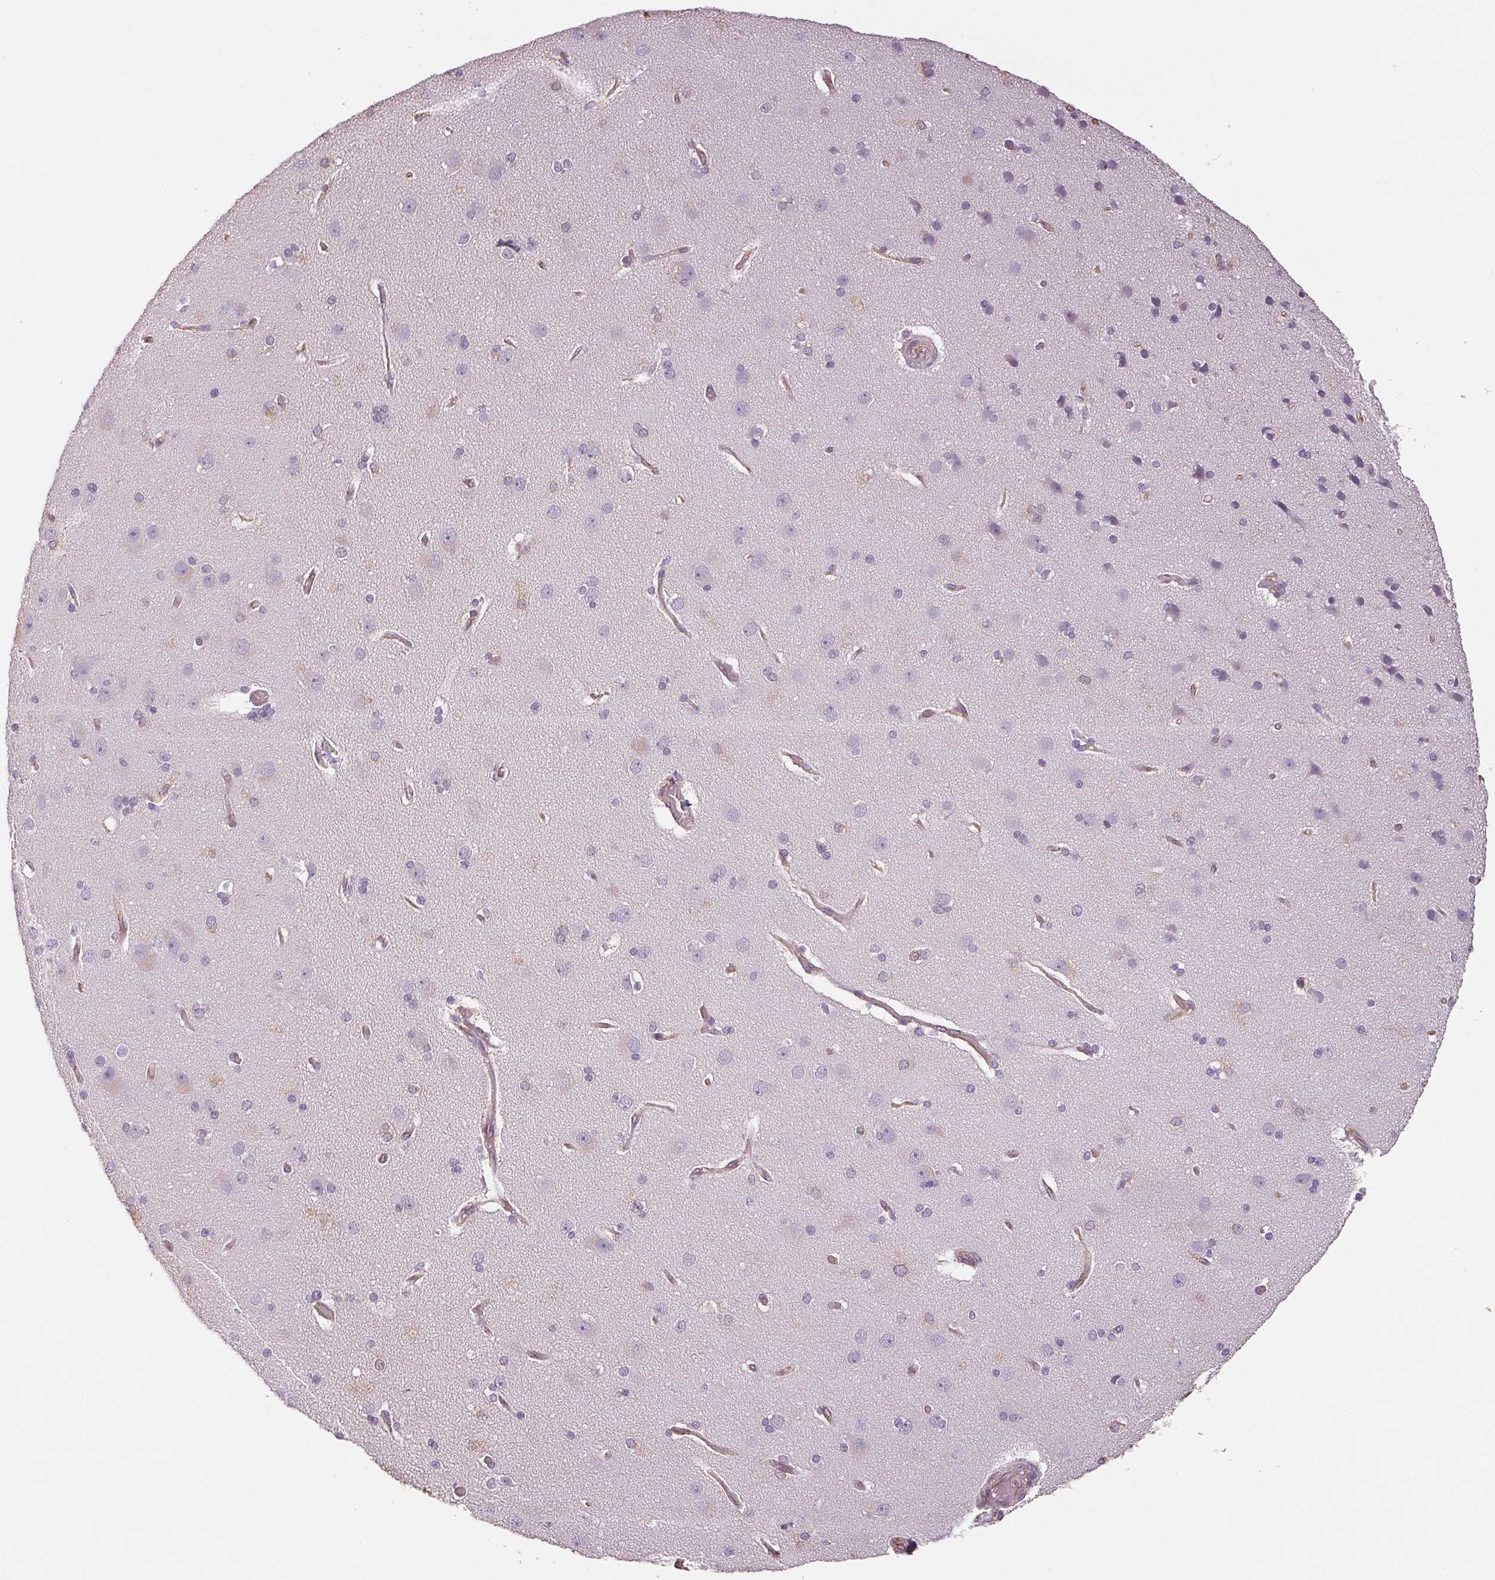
{"staining": {"intensity": "weak", "quantity": "25%-75%", "location": "cytoplasmic/membranous"}, "tissue": "cerebral cortex", "cell_type": "Endothelial cells", "image_type": "normal", "snomed": [{"axis": "morphology", "description": "Normal tissue, NOS"}, {"axis": "morphology", "description": "Glioma, malignant, High grade"}, {"axis": "topography", "description": "Cerebral cortex"}], "caption": "A brown stain highlights weak cytoplasmic/membranous positivity of a protein in endothelial cells of unremarkable human cerebral cortex.", "gene": "COL7A1", "patient": {"sex": "male", "age": 71}}